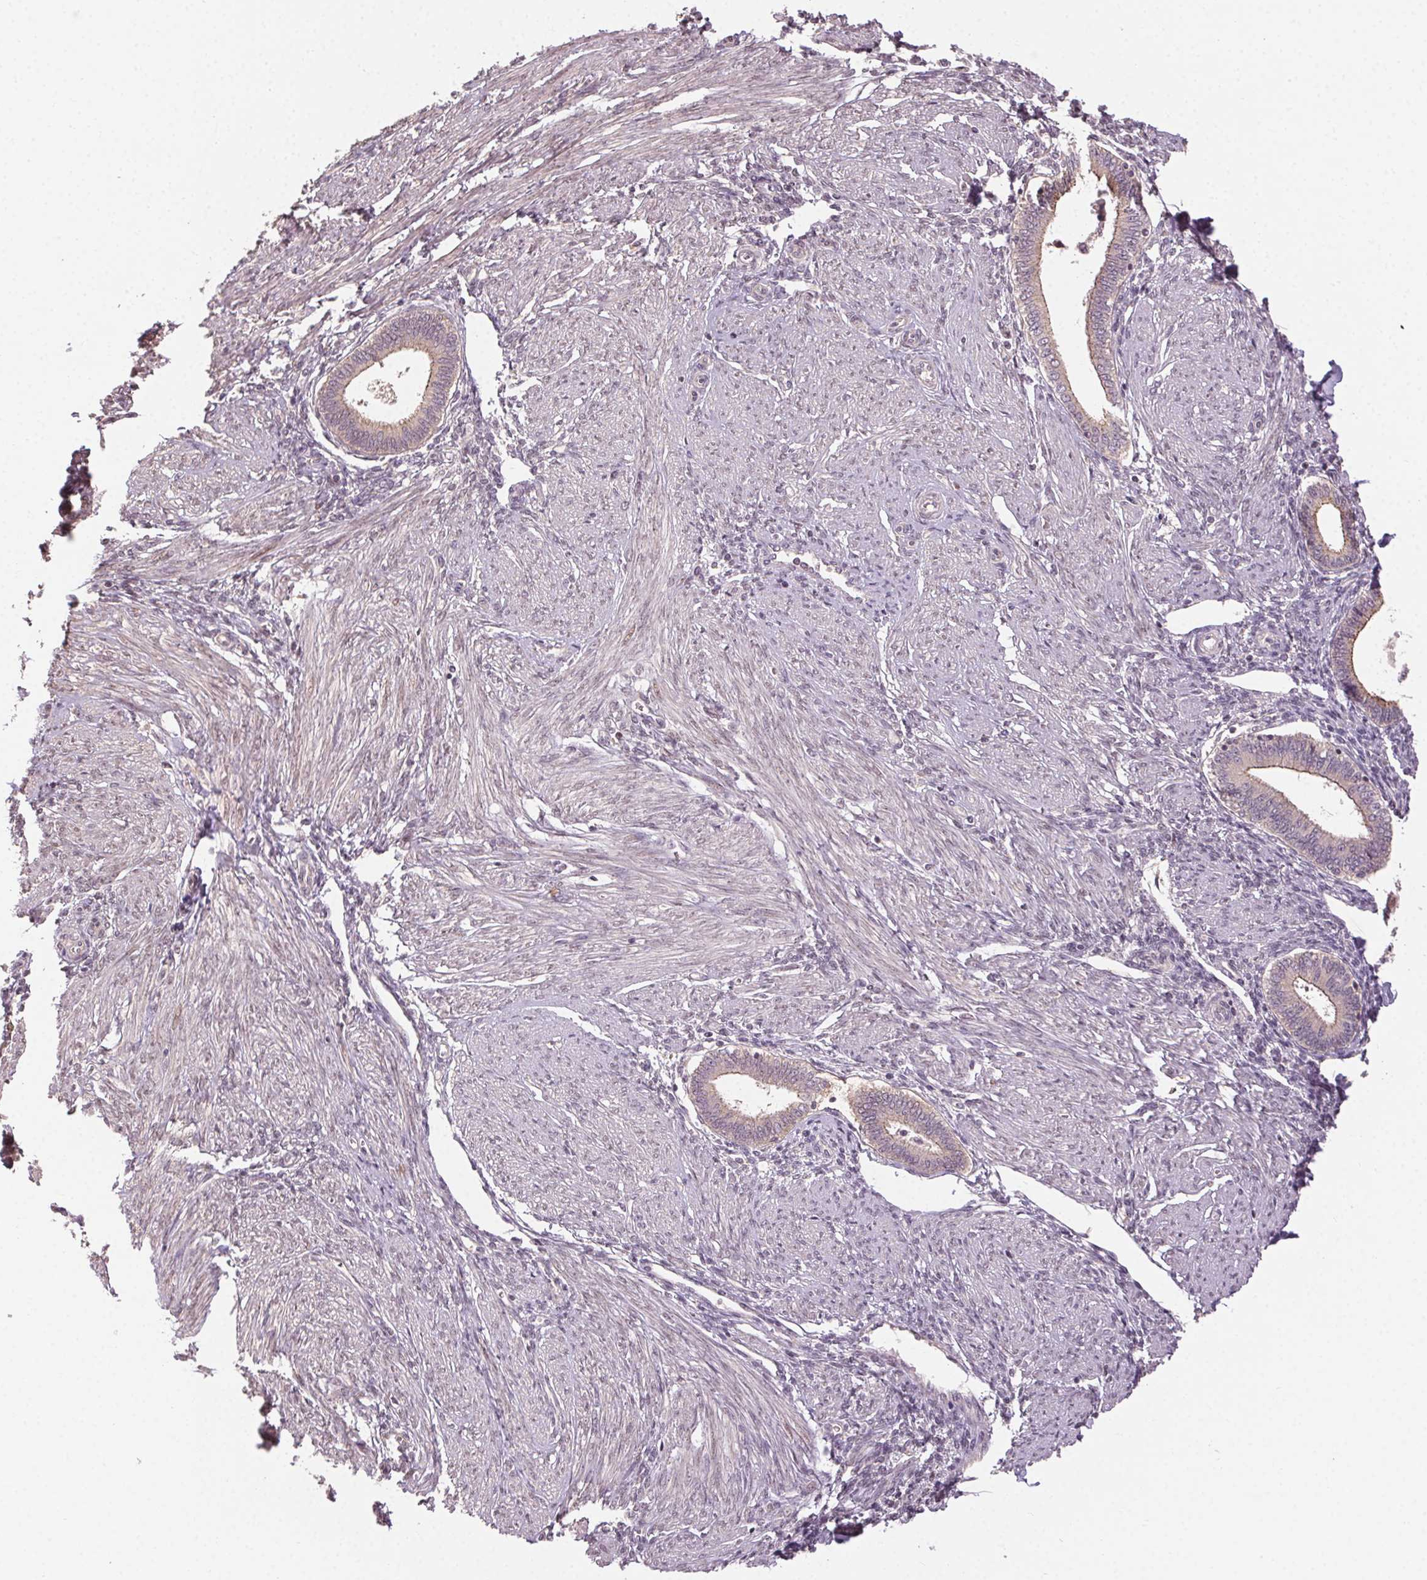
{"staining": {"intensity": "negative", "quantity": "none", "location": "none"}, "tissue": "endometrium", "cell_type": "Cells in endometrial stroma", "image_type": "normal", "snomed": [{"axis": "morphology", "description": "Normal tissue, NOS"}, {"axis": "topography", "description": "Endometrium"}], "caption": "Endometrium stained for a protein using immunohistochemistry reveals no staining cells in endometrial stroma.", "gene": "ATP1B3", "patient": {"sex": "female", "age": 42}}